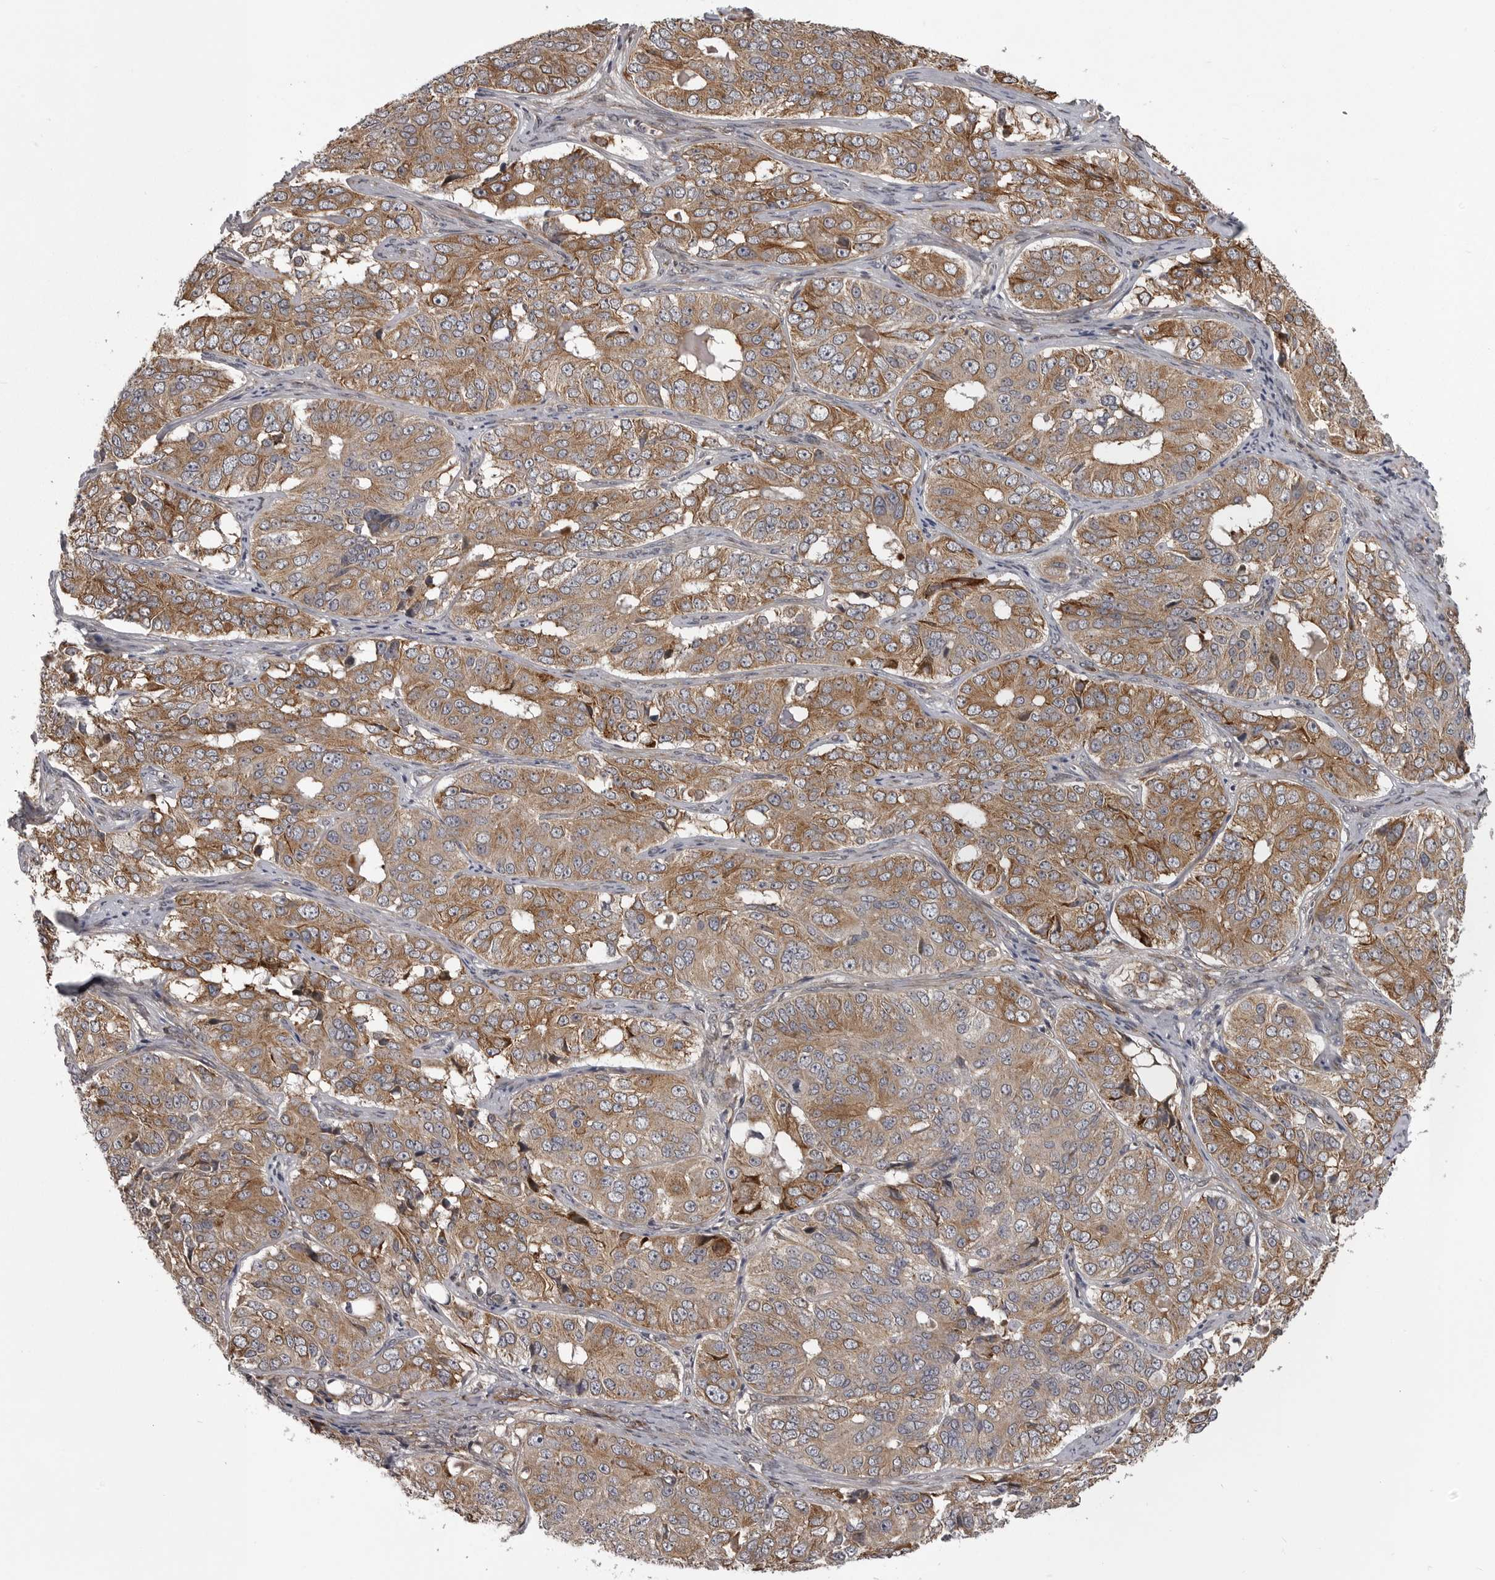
{"staining": {"intensity": "moderate", "quantity": ">75%", "location": "cytoplasmic/membranous"}, "tissue": "ovarian cancer", "cell_type": "Tumor cells", "image_type": "cancer", "snomed": [{"axis": "morphology", "description": "Carcinoma, endometroid"}, {"axis": "topography", "description": "Ovary"}], "caption": "The histopathology image displays staining of ovarian cancer (endometroid carcinoma), revealing moderate cytoplasmic/membranous protein positivity (brown color) within tumor cells.", "gene": "ZNRF1", "patient": {"sex": "female", "age": 51}}